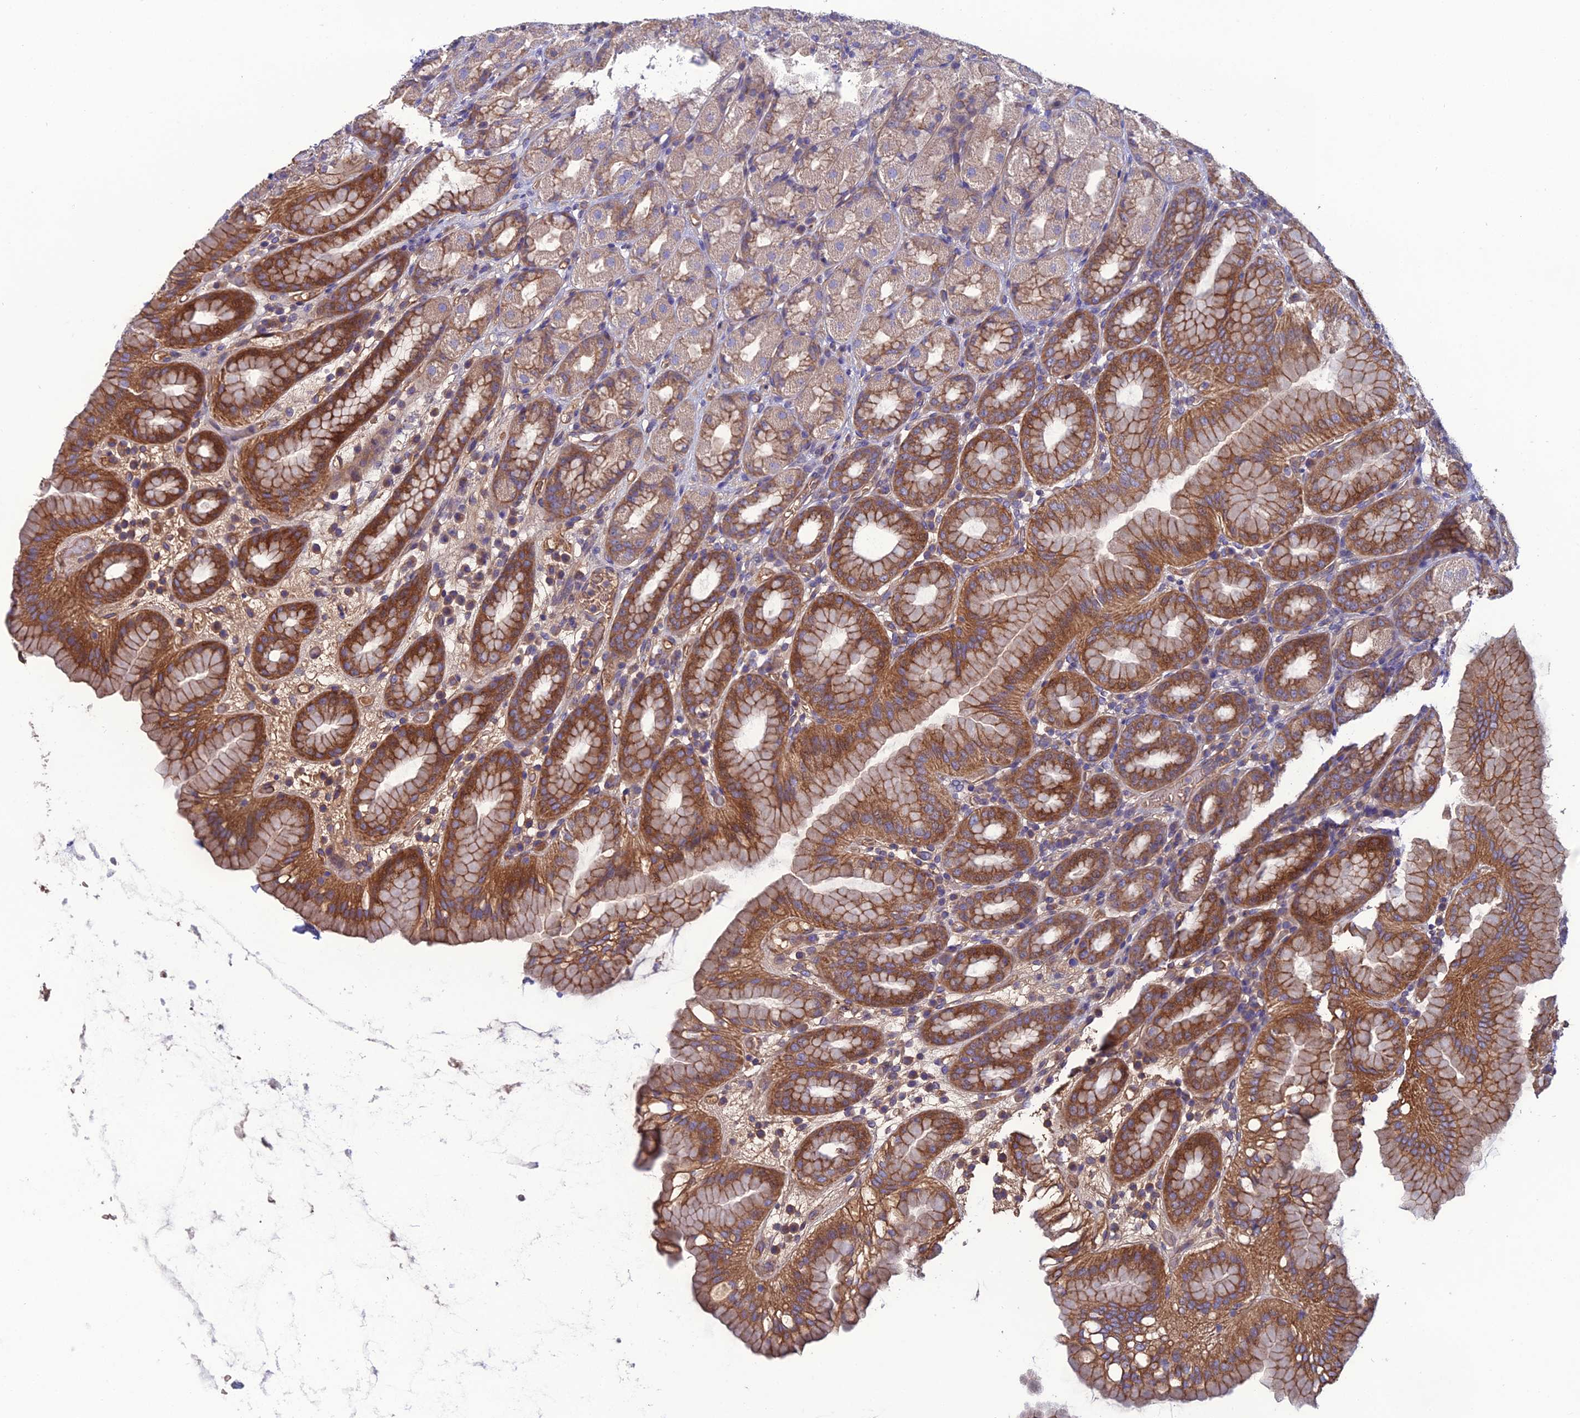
{"staining": {"intensity": "moderate", "quantity": "25%-75%", "location": "cytoplasmic/membranous"}, "tissue": "stomach", "cell_type": "Glandular cells", "image_type": "normal", "snomed": [{"axis": "morphology", "description": "Normal tissue, NOS"}, {"axis": "topography", "description": "Stomach, upper"}], "caption": "Immunohistochemical staining of unremarkable human stomach shows moderate cytoplasmic/membranous protein positivity in about 25%-75% of glandular cells.", "gene": "GALR2", "patient": {"sex": "male", "age": 68}}